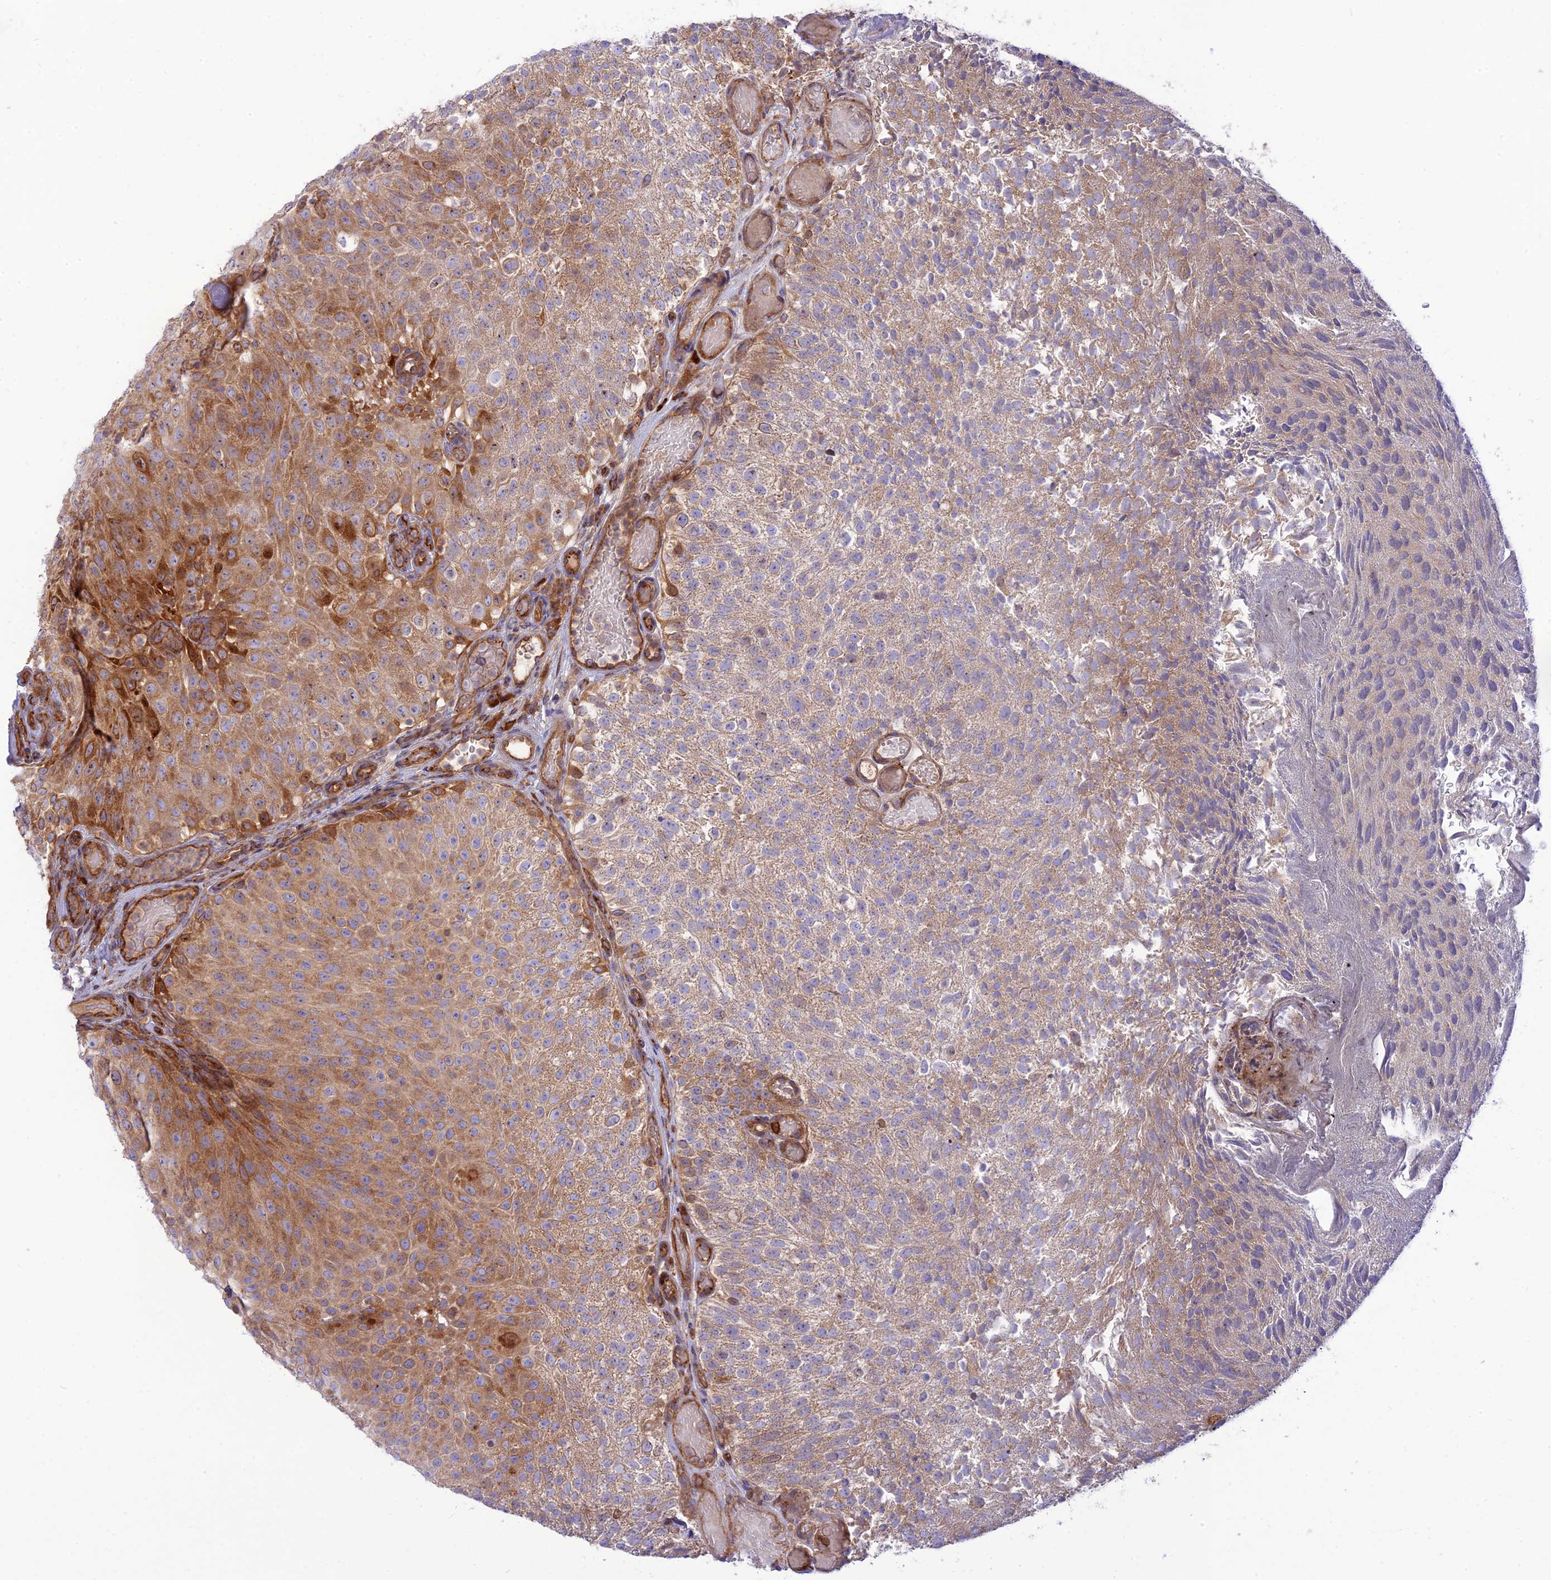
{"staining": {"intensity": "moderate", "quantity": ">75%", "location": "cytoplasmic/membranous"}, "tissue": "urothelial cancer", "cell_type": "Tumor cells", "image_type": "cancer", "snomed": [{"axis": "morphology", "description": "Urothelial carcinoma, Low grade"}, {"axis": "topography", "description": "Urinary bladder"}], "caption": "Moderate cytoplasmic/membranous expression is present in approximately >75% of tumor cells in urothelial carcinoma (low-grade). (brown staining indicates protein expression, while blue staining denotes nuclei).", "gene": "PIMREG", "patient": {"sex": "male", "age": 78}}